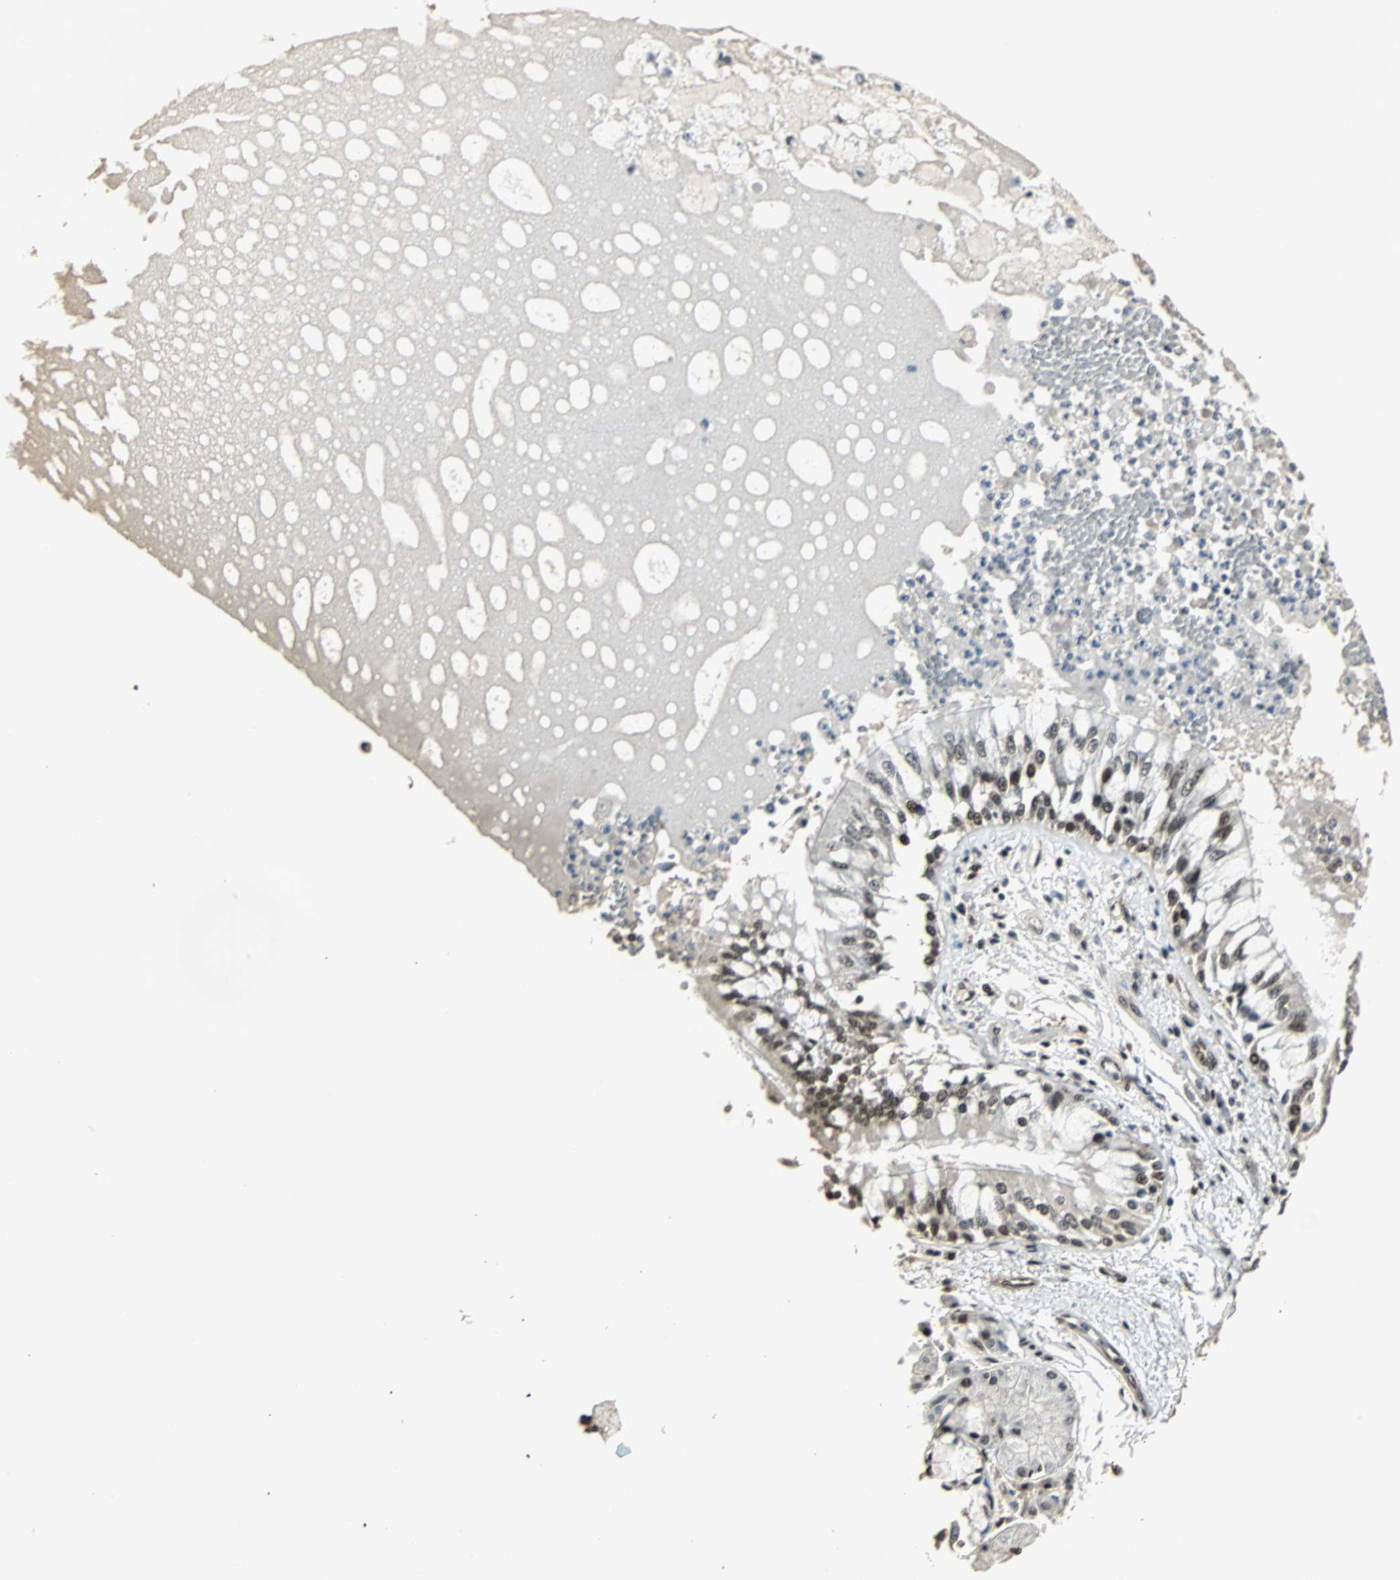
{"staining": {"intensity": "strong", "quantity": ">75%", "location": "nuclear"}, "tissue": "bronchus", "cell_type": "Respiratory epithelial cells", "image_type": "normal", "snomed": [{"axis": "morphology", "description": "Normal tissue, NOS"}, {"axis": "topography", "description": "Cartilage tissue"}, {"axis": "topography", "description": "Bronchus"}, {"axis": "topography", "description": "Lung"}], "caption": "IHC micrograph of unremarkable bronchus: bronchus stained using IHC demonstrates high levels of strong protein expression localized specifically in the nuclear of respiratory epithelial cells, appearing as a nuclear brown color.", "gene": "TAF5", "patient": {"sex": "female", "age": 49}}